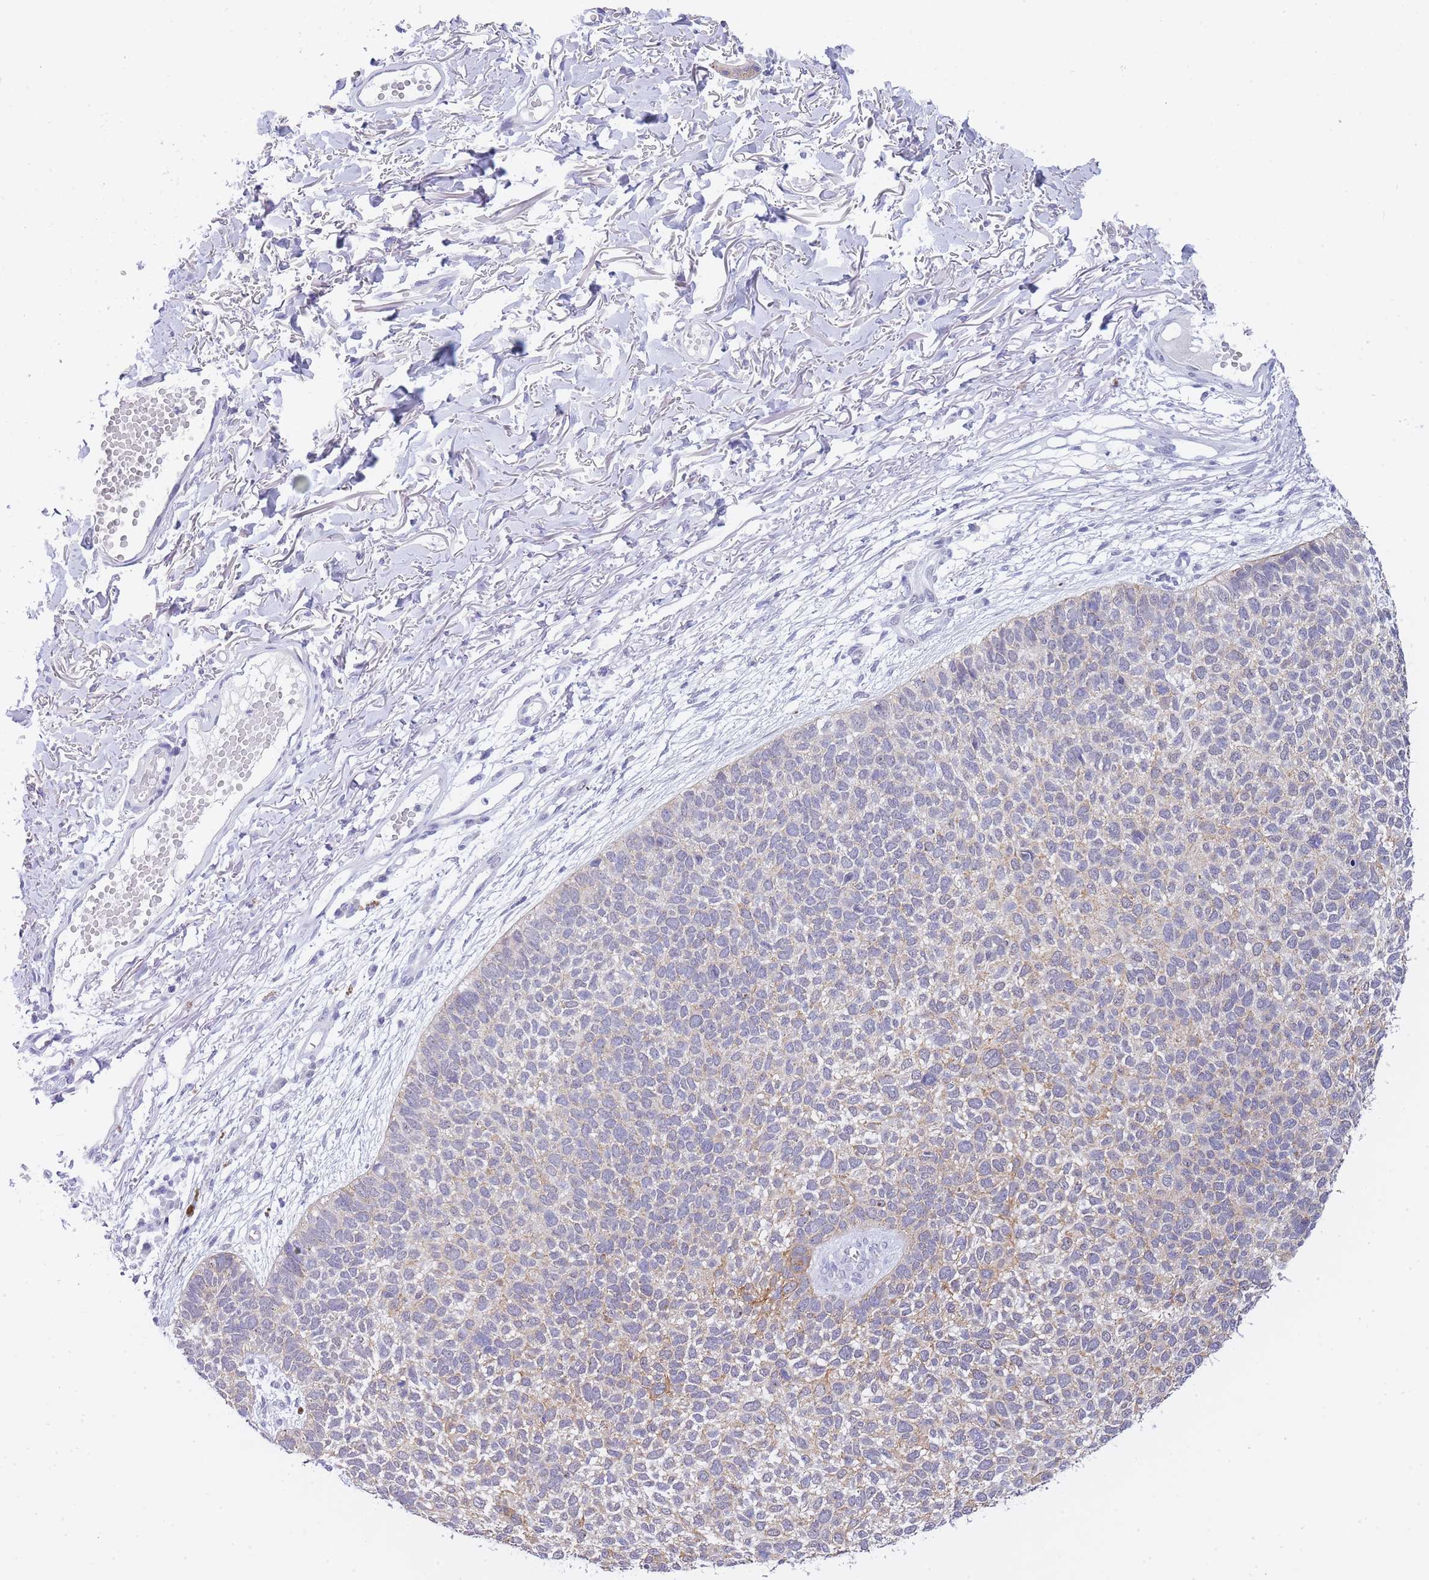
{"staining": {"intensity": "moderate", "quantity": "<25%", "location": "cytoplasmic/membranous"}, "tissue": "skin cancer", "cell_type": "Tumor cells", "image_type": "cancer", "snomed": [{"axis": "morphology", "description": "Basal cell carcinoma"}, {"axis": "topography", "description": "Skin"}], "caption": "Approximately <25% of tumor cells in human skin basal cell carcinoma show moderate cytoplasmic/membranous protein positivity as visualized by brown immunohistochemical staining.", "gene": "FRAT2", "patient": {"sex": "female", "age": 84}}